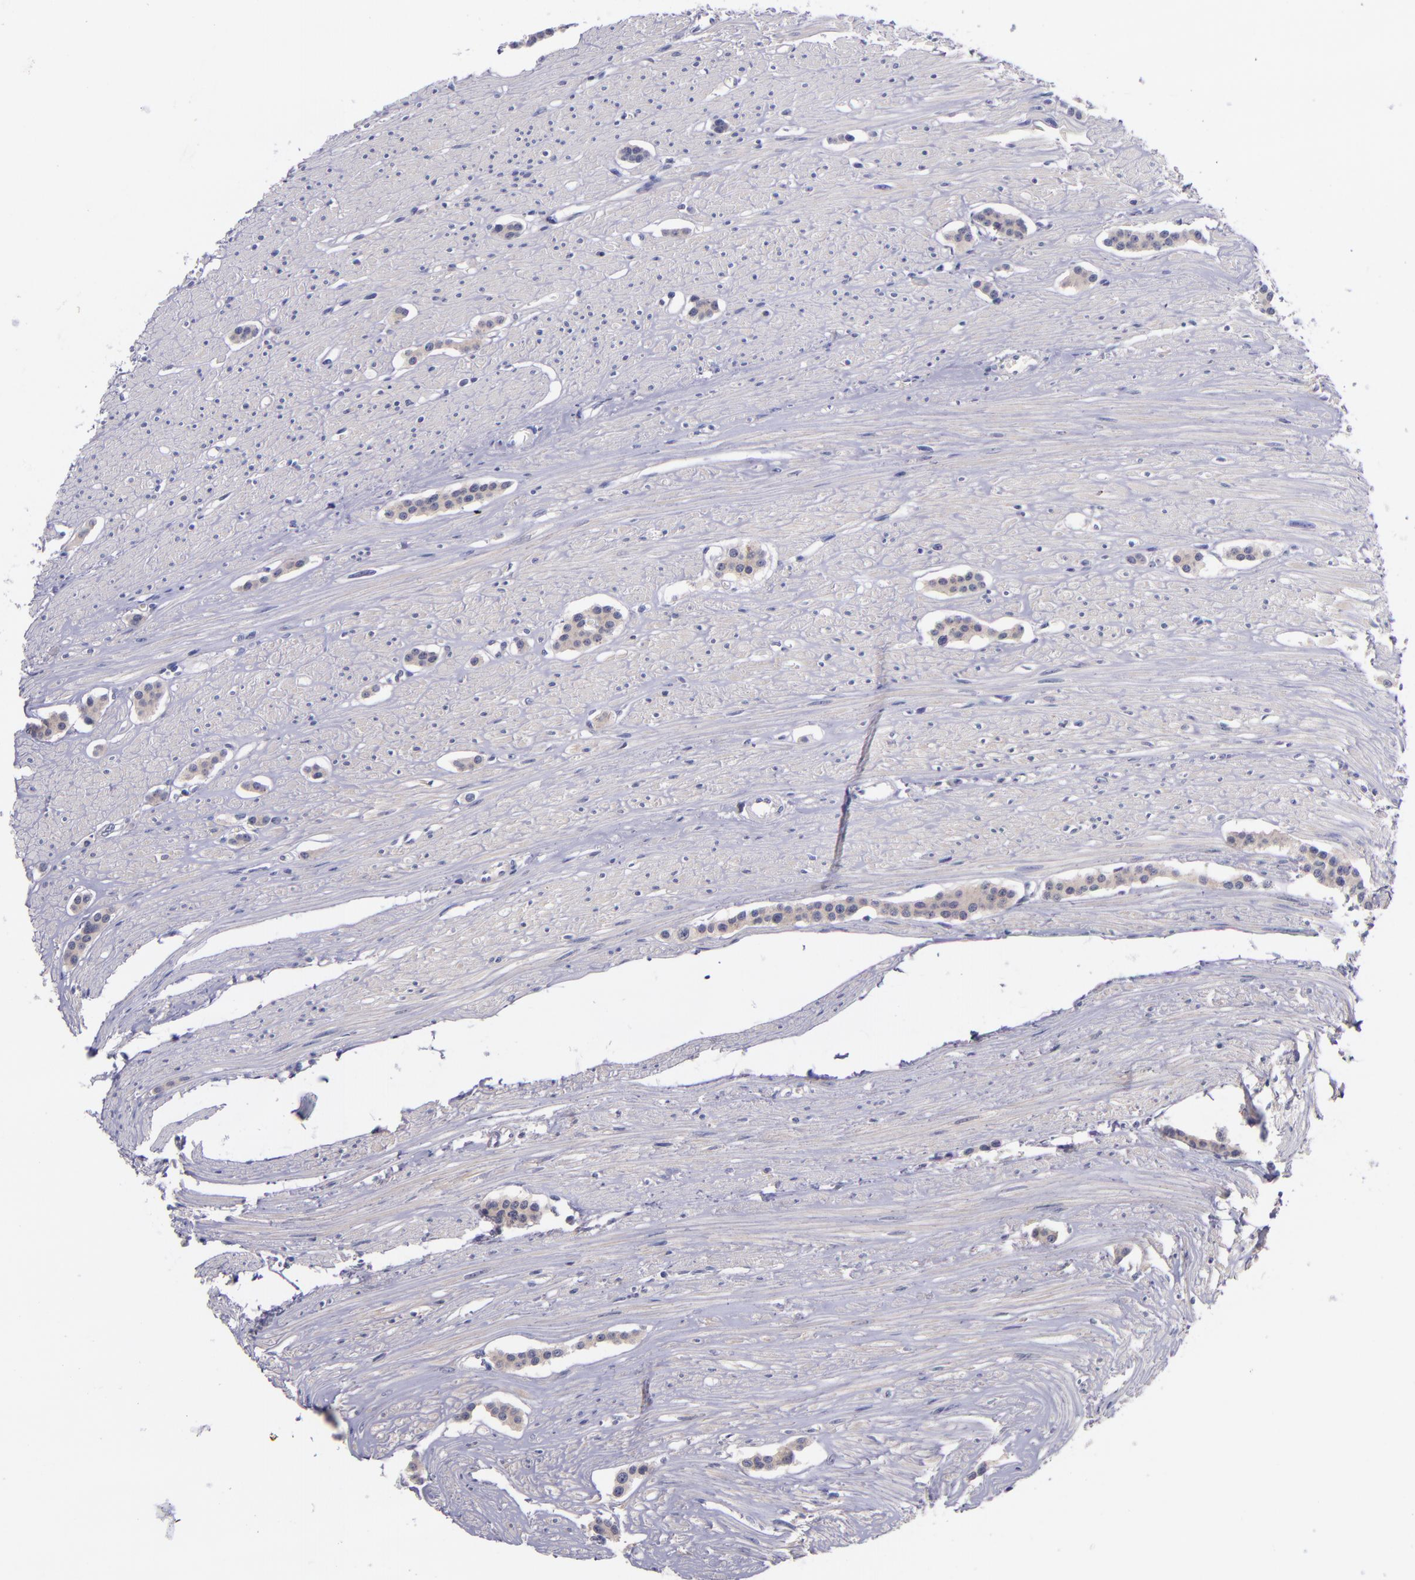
{"staining": {"intensity": "weak", "quantity": ">75%", "location": "cytoplasmic/membranous"}, "tissue": "carcinoid", "cell_type": "Tumor cells", "image_type": "cancer", "snomed": [{"axis": "morphology", "description": "Carcinoid, malignant, NOS"}, {"axis": "topography", "description": "Small intestine"}], "caption": "An image of carcinoid stained for a protein shows weak cytoplasmic/membranous brown staining in tumor cells.", "gene": "RBP4", "patient": {"sex": "male", "age": 60}}